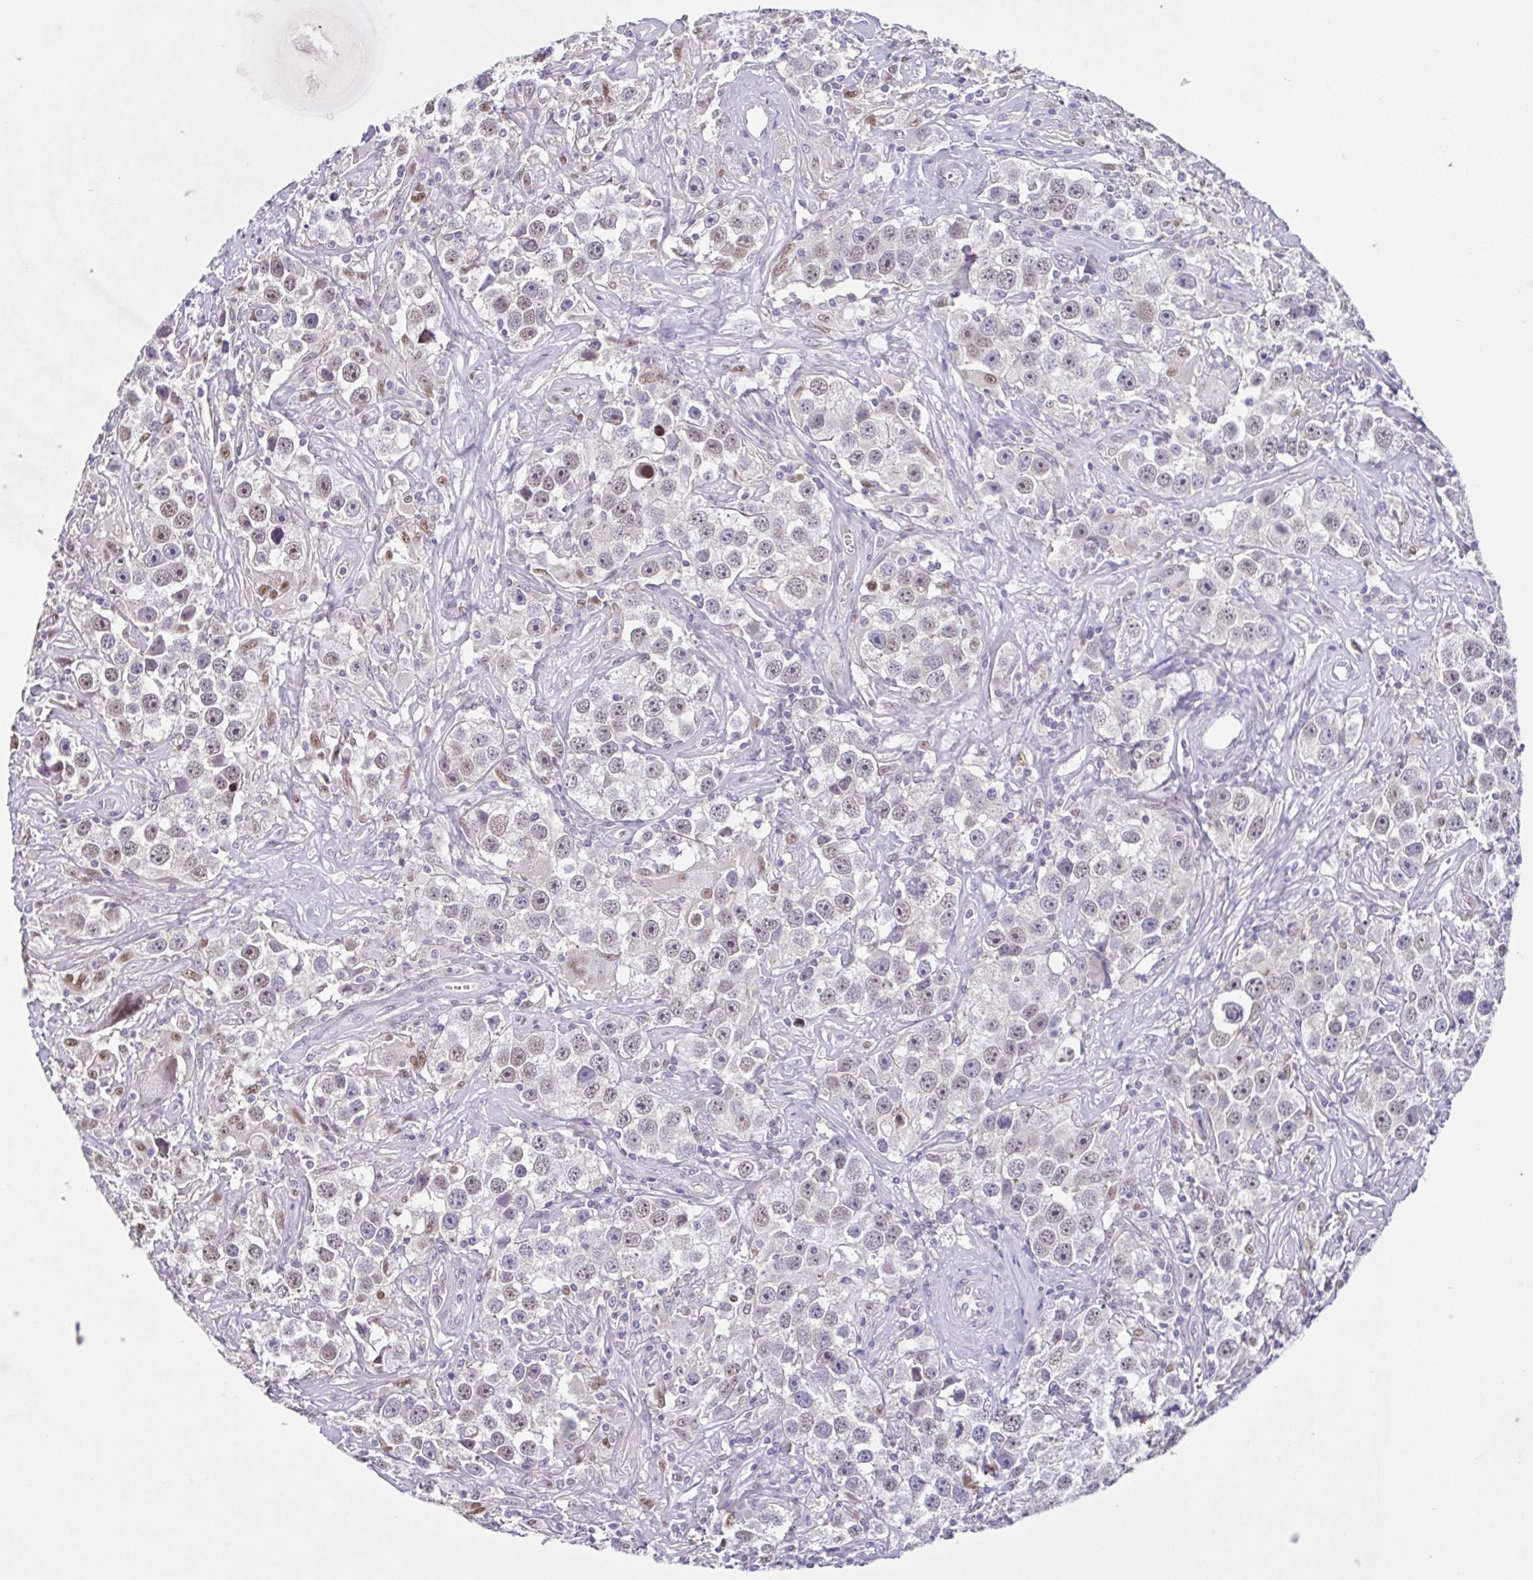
{"staining": {"intensity": "weak", "quantity": "25%-75%", "location": "nuclear"}, "tissue": "testis cancer", "cell_type": "Tumor cells", "image_type": "cancer", "snomed": [{"axis": "morphology", "description": "Seminoma, NOS"}, {"axis": "topography", "description": "Testis"}], "caption": "Tumor cells display low levels of weak nuclear expression in approximately 25%-75% of cells in testis cancer (seminoma).", "gene": "ACTRT3", "patient": {"sex": "male", "age": 49}}